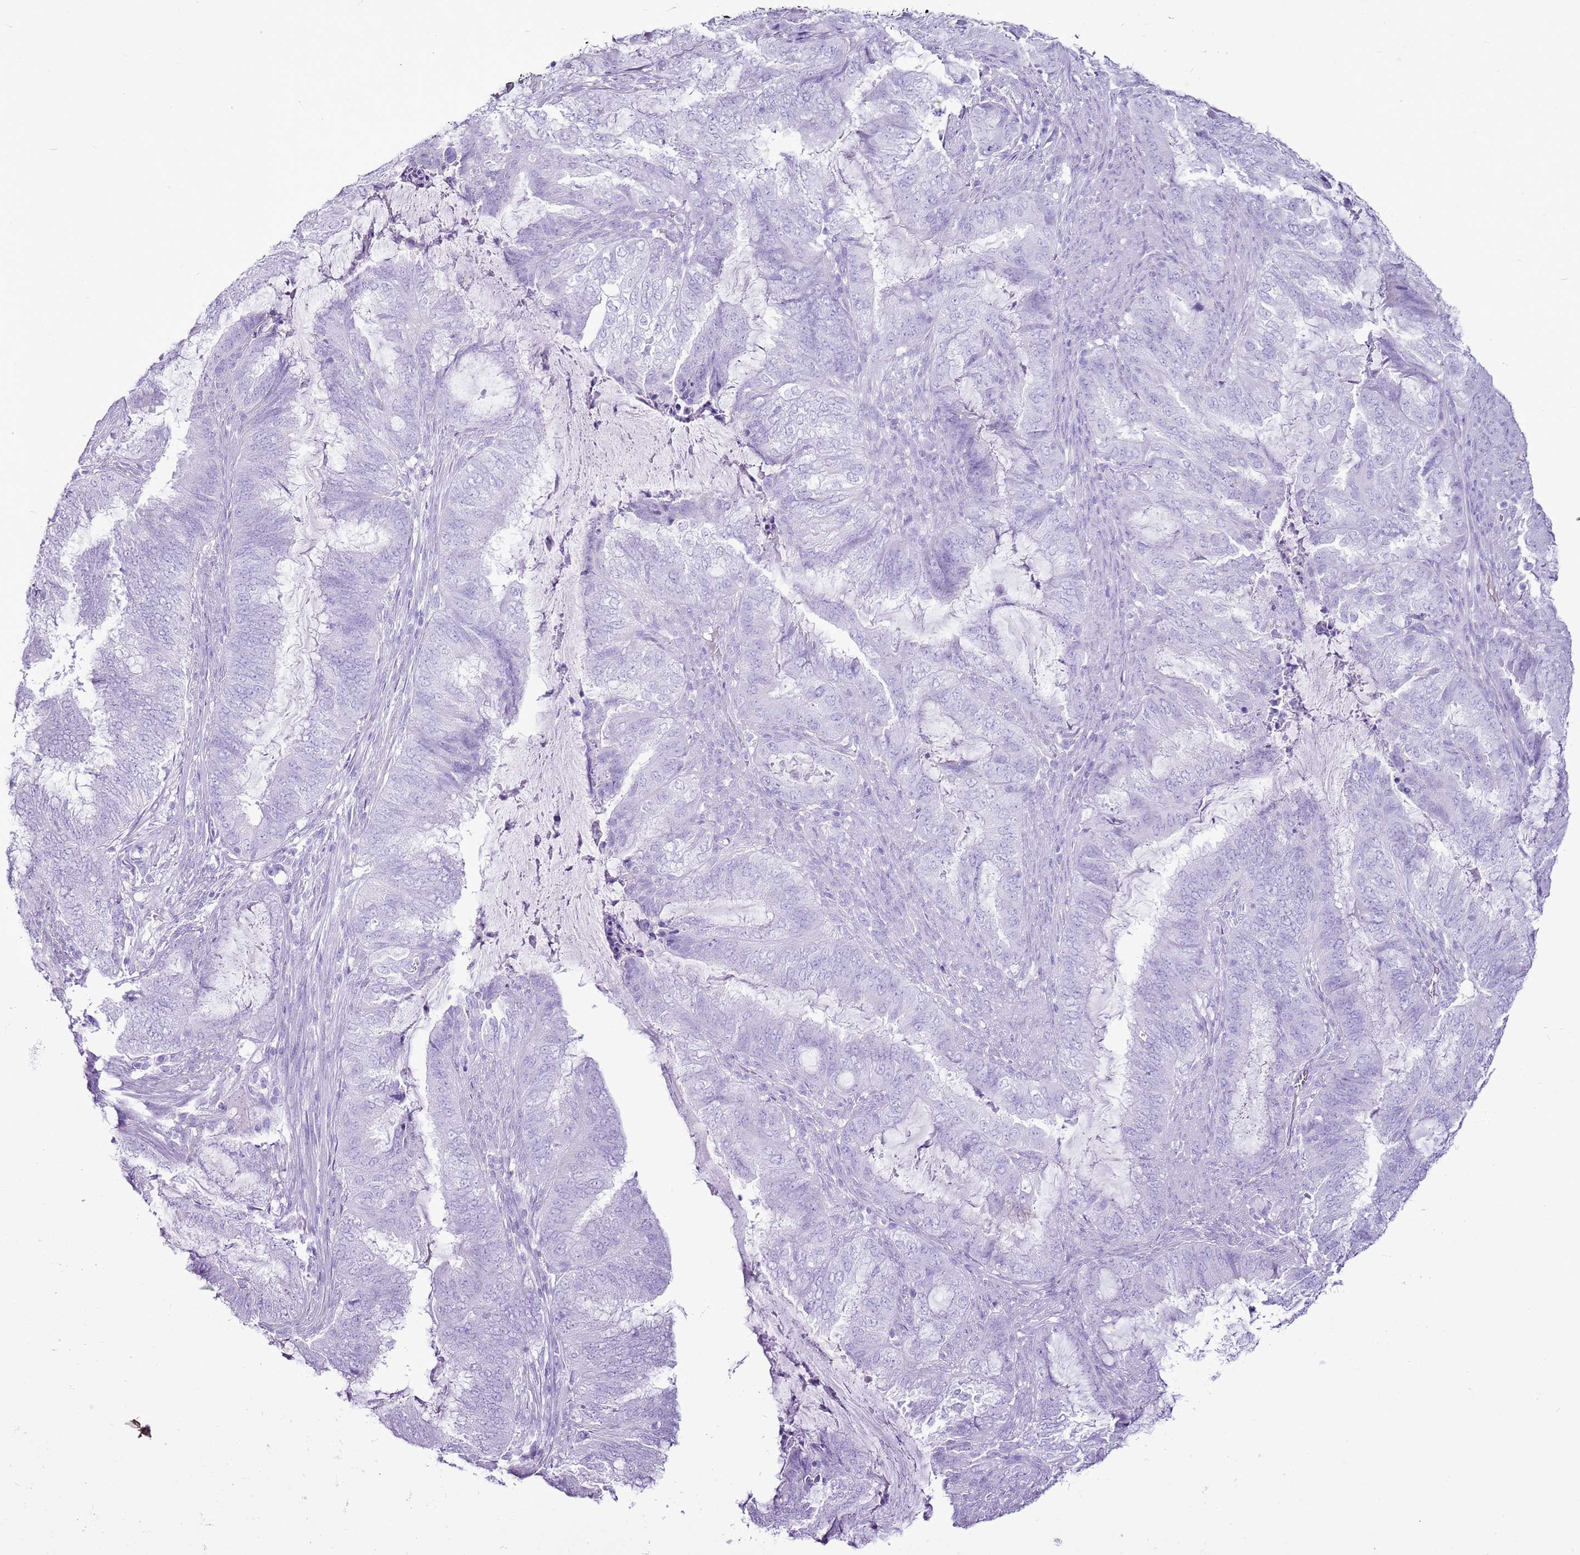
{"staining": {"intensity": "negative", "quantity": "none", "location": "none"}, "tissue": "endometrial cancer", "cell_type": "Tumor cells", "image_type": "cancer", "snomed": [{"axis": "morphology", "description": "Adenocarcinoma, NOS"}, {"axis": "topography", "description": "Endometrium"}], "caption": "Endometrial cancer (adenocarcinoma) was stained to show a protein in brown. There is no significant positivity in tumor cells.", "gene": "CNFN", "patient": {"sex": "female", "age": 51}}